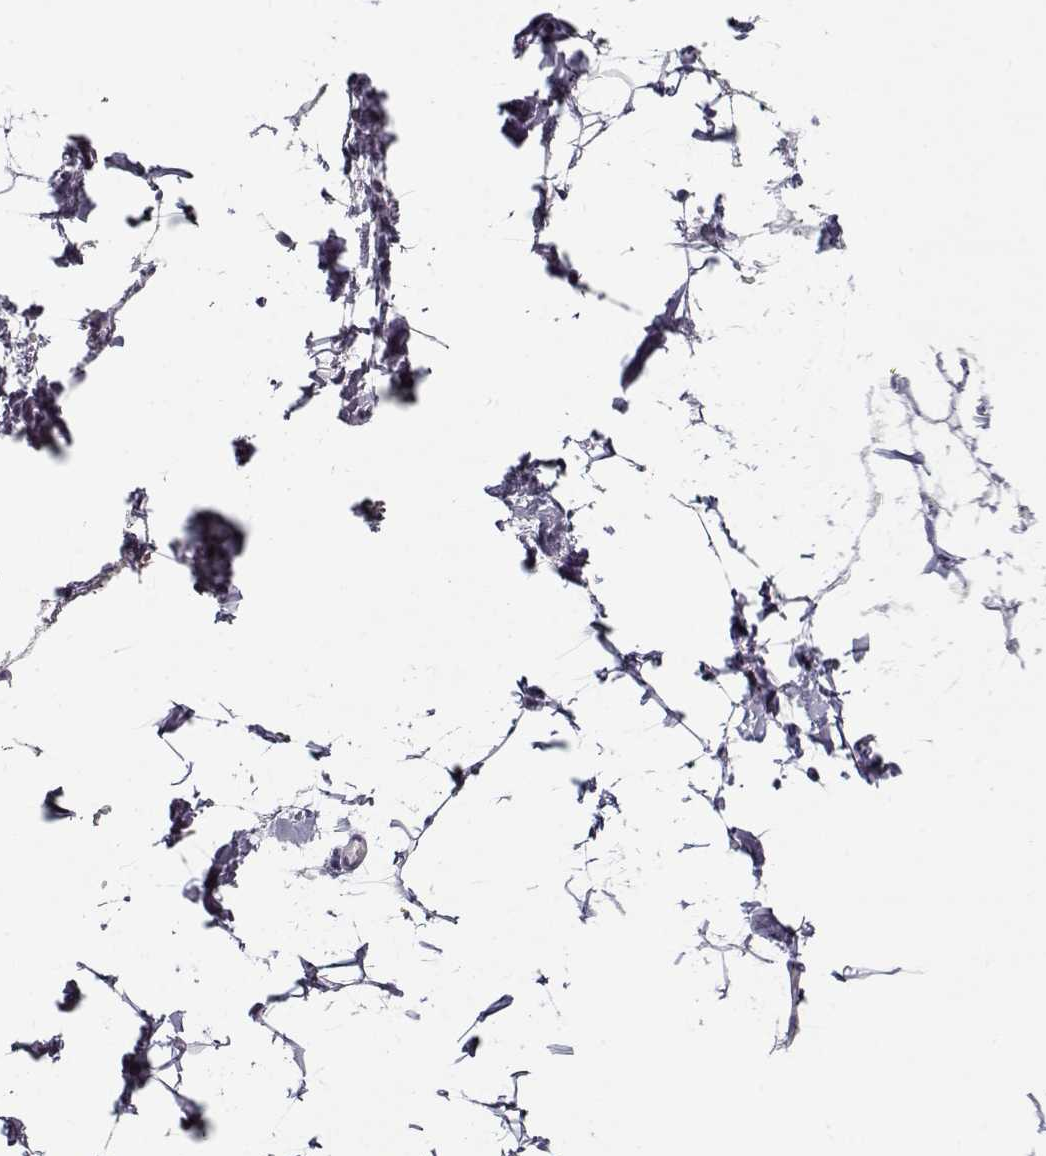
{"staining": {"intensity": "negative", "quantity": "none", "location": "none"}, "tissue": "adipose tissue", "cell_type": "Adipocytes", "image_type": "normal", "snomed": [{"axis": "morphology", "description": "Normal tissue, NOS"}, {"axis": "topography", "description": "Gallbladder"}, {"axis": "topography", "description": "Peripheral nerve tissue"}], "caption": "An IHC histopathology image of unremarkable adipose tissue is shown. There is no staining in adipocytes of adipose tissue. (DAB immunohistochemistry, high magnification).", "gene": "CCDC136", "patient": {"sex": "female", "age": 45}}